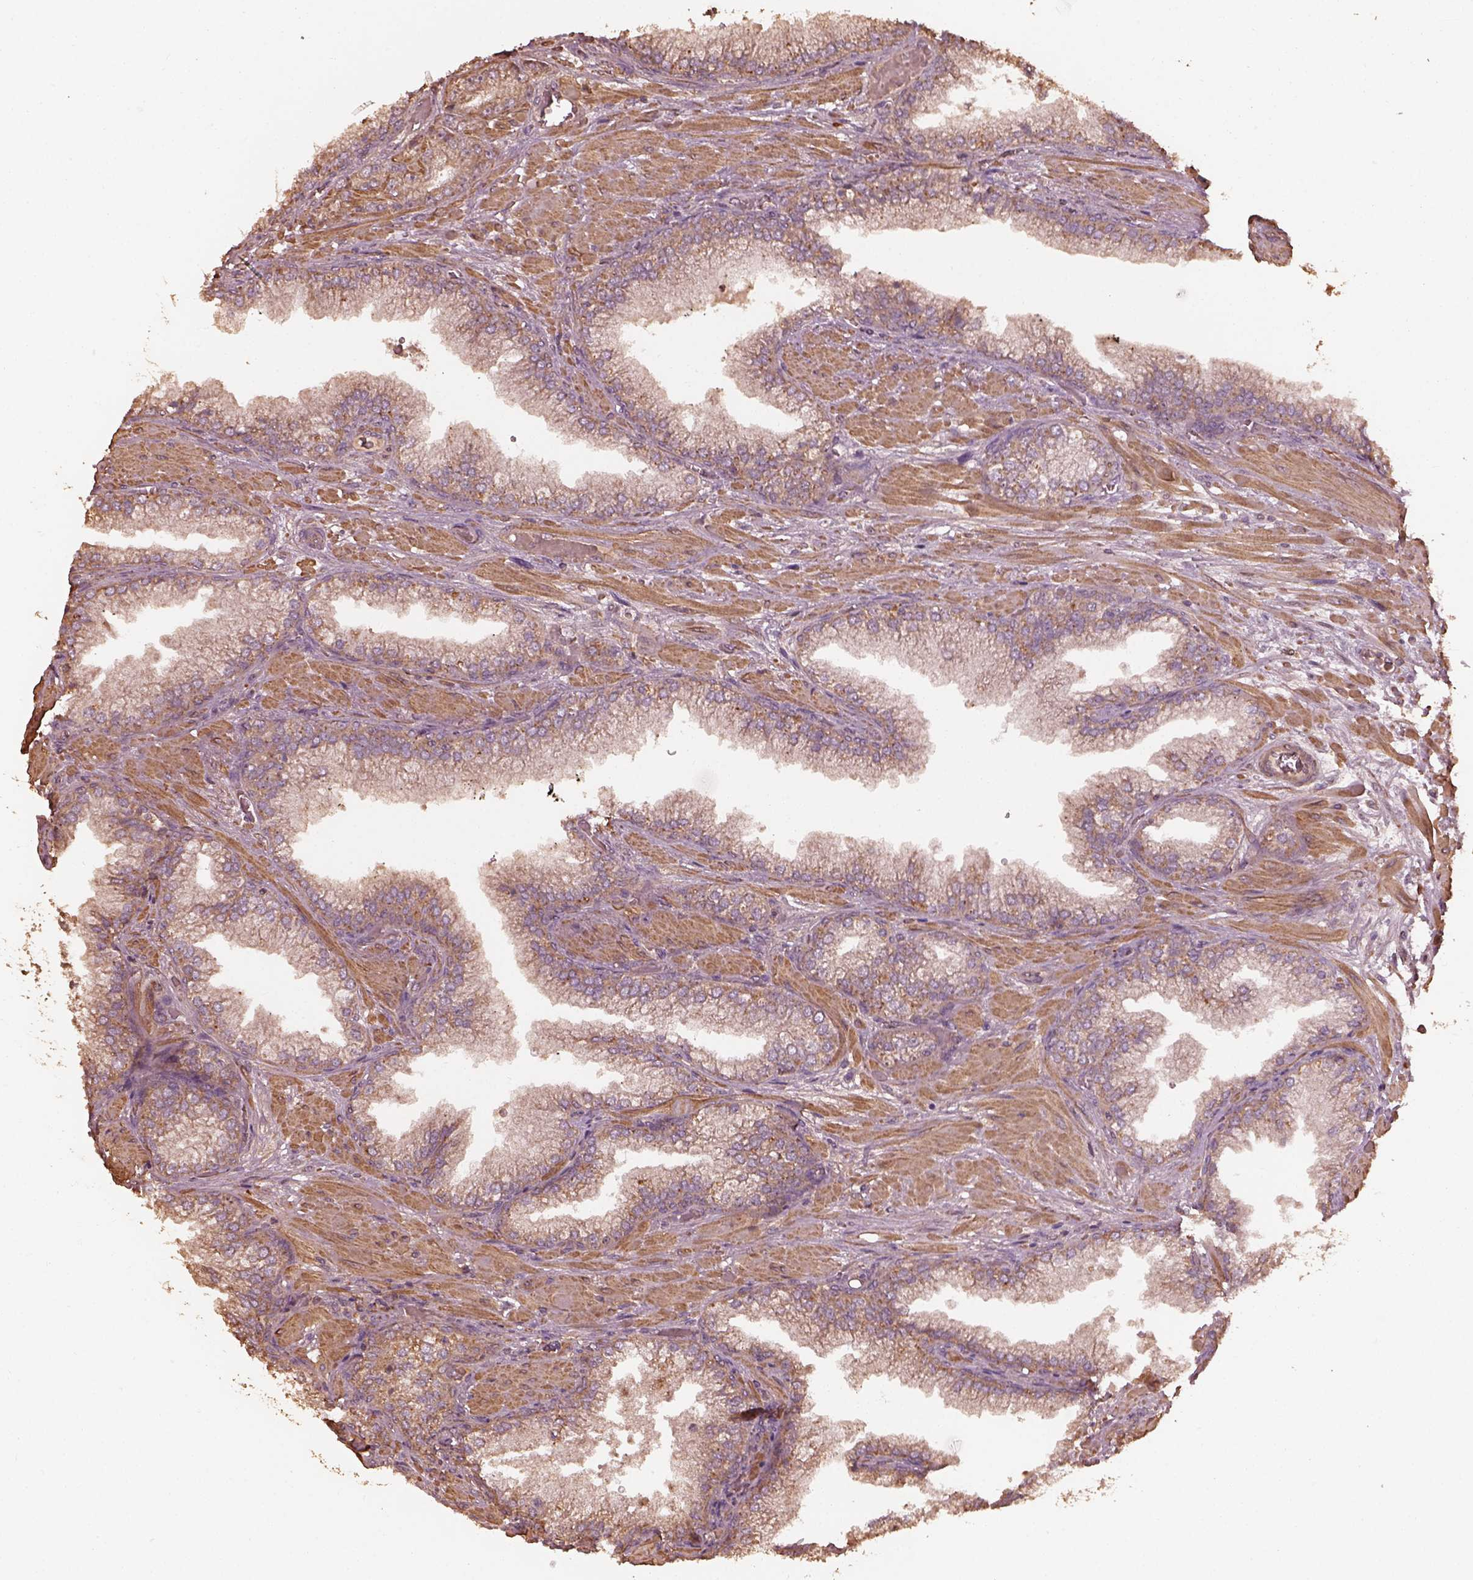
{"staining": {"intensity": "weak", "quantity": ">75%", "location": "cytoplasmic/membranous"}, "tissue": "prostate cancer", "cell_type": "Tumor cells", "image_type": "cancer", "snomed": [{"axis": "morphology", "description": "Adenocarcinoma, Low grade"}, {"axis": "topography", "description": "Prostate"}], "caption": "Human prostate cancer (adenocarcinoma (low-grade)) stained with a brown dye reveals weak cytoplasmic/membranous positive expression in approximately >75% of tumor cells.", "gene": "METTL4", "patient": {"sex": "male", "age": 57}}